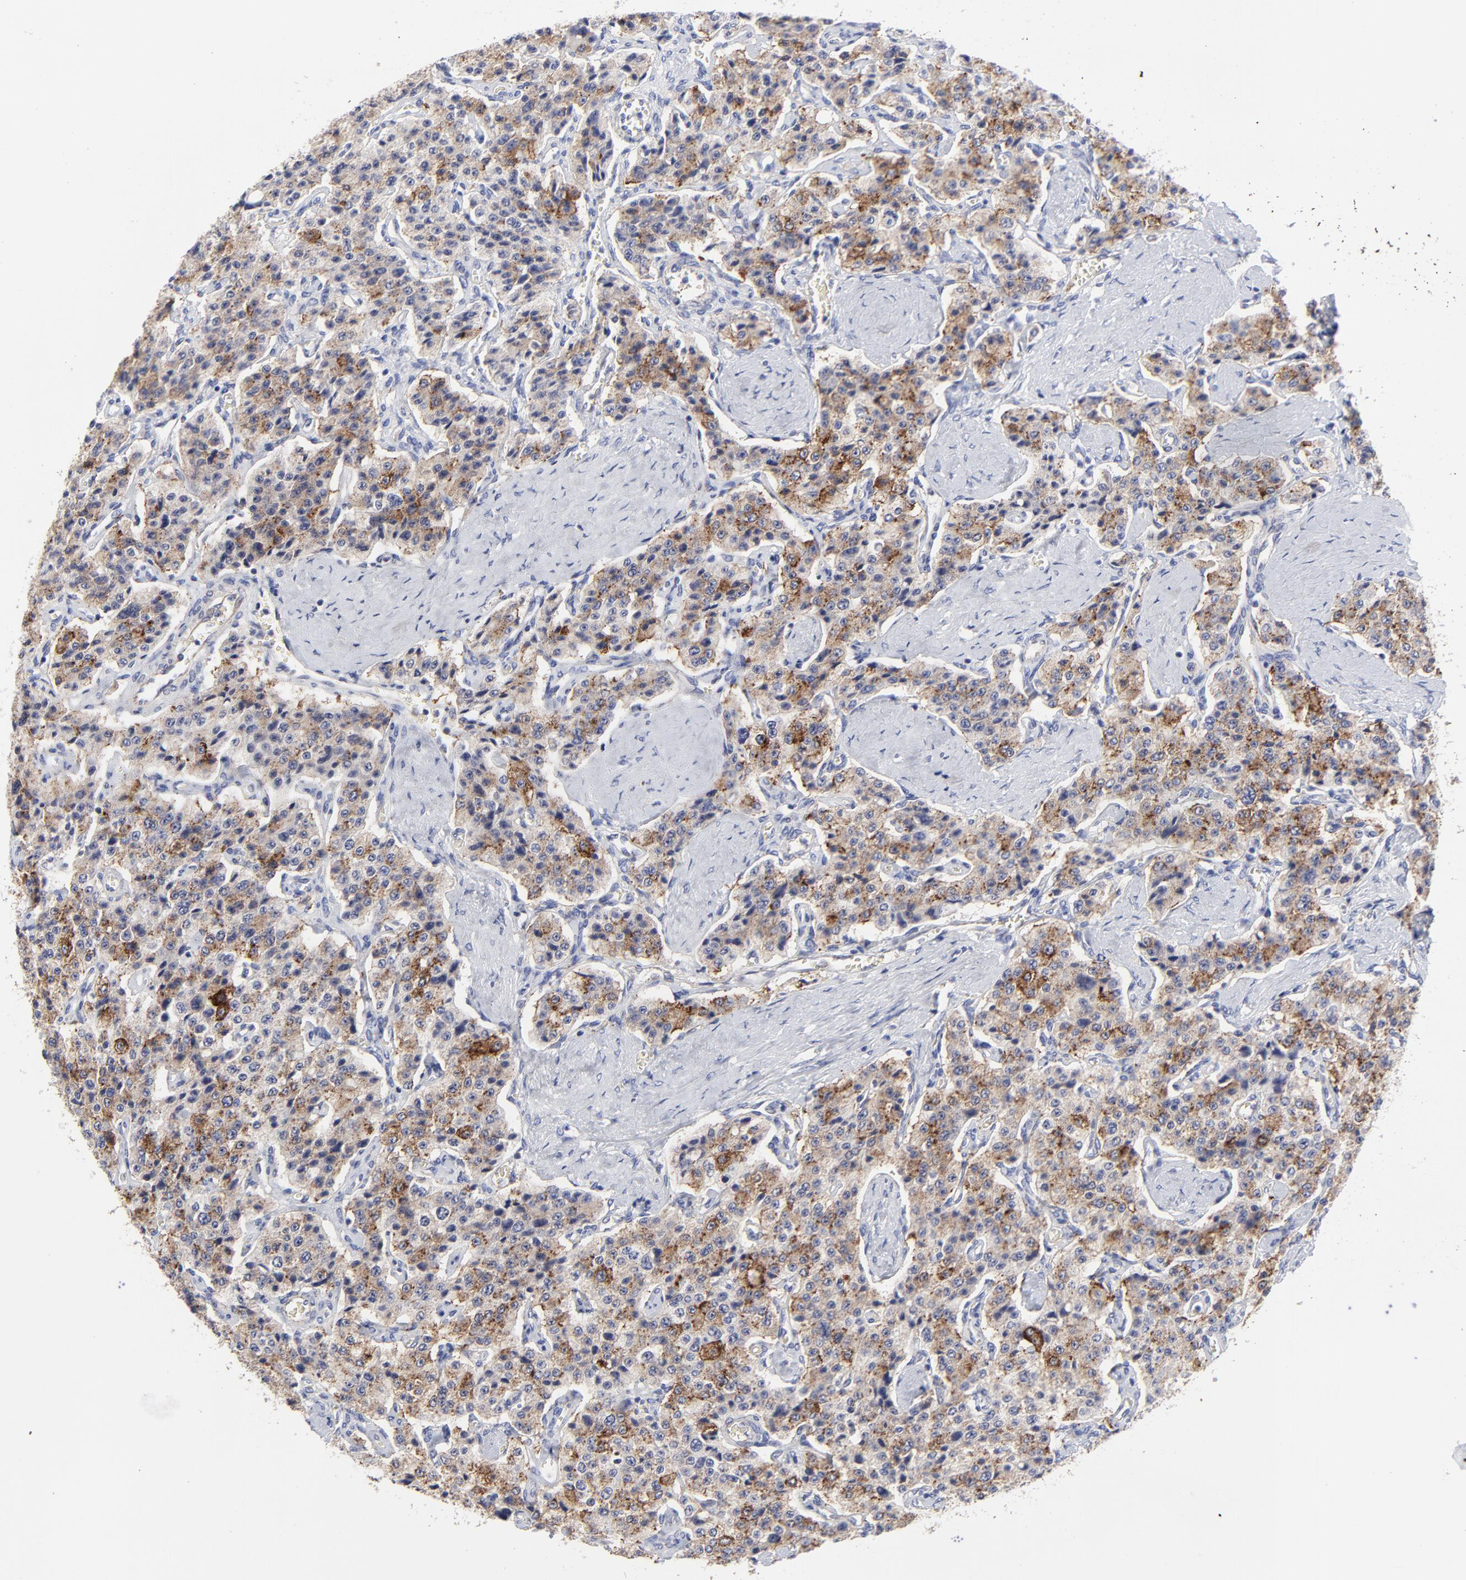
{"staining": {"intensity": "moderate", "quantity": ">75%", "location": "cytoplasmic/membranous"}, "tissue": "carcinoid", "cell_type": "Tumor cells", "image_type": "cancer", "snomed": [{"axis": "morphology", "description": "Carcinoid, malignant, NOS"}, {"axis": "topography", "description": "Small intestine"}], "caption": "Carcinoid (malignant) stained with immunohistochemistry exhibits moderate cytoplasmic/membranous expression in approximately >75% of tumor cells.", "gene": "COX8C", "patient": {"sex": "male", "age": 52}}